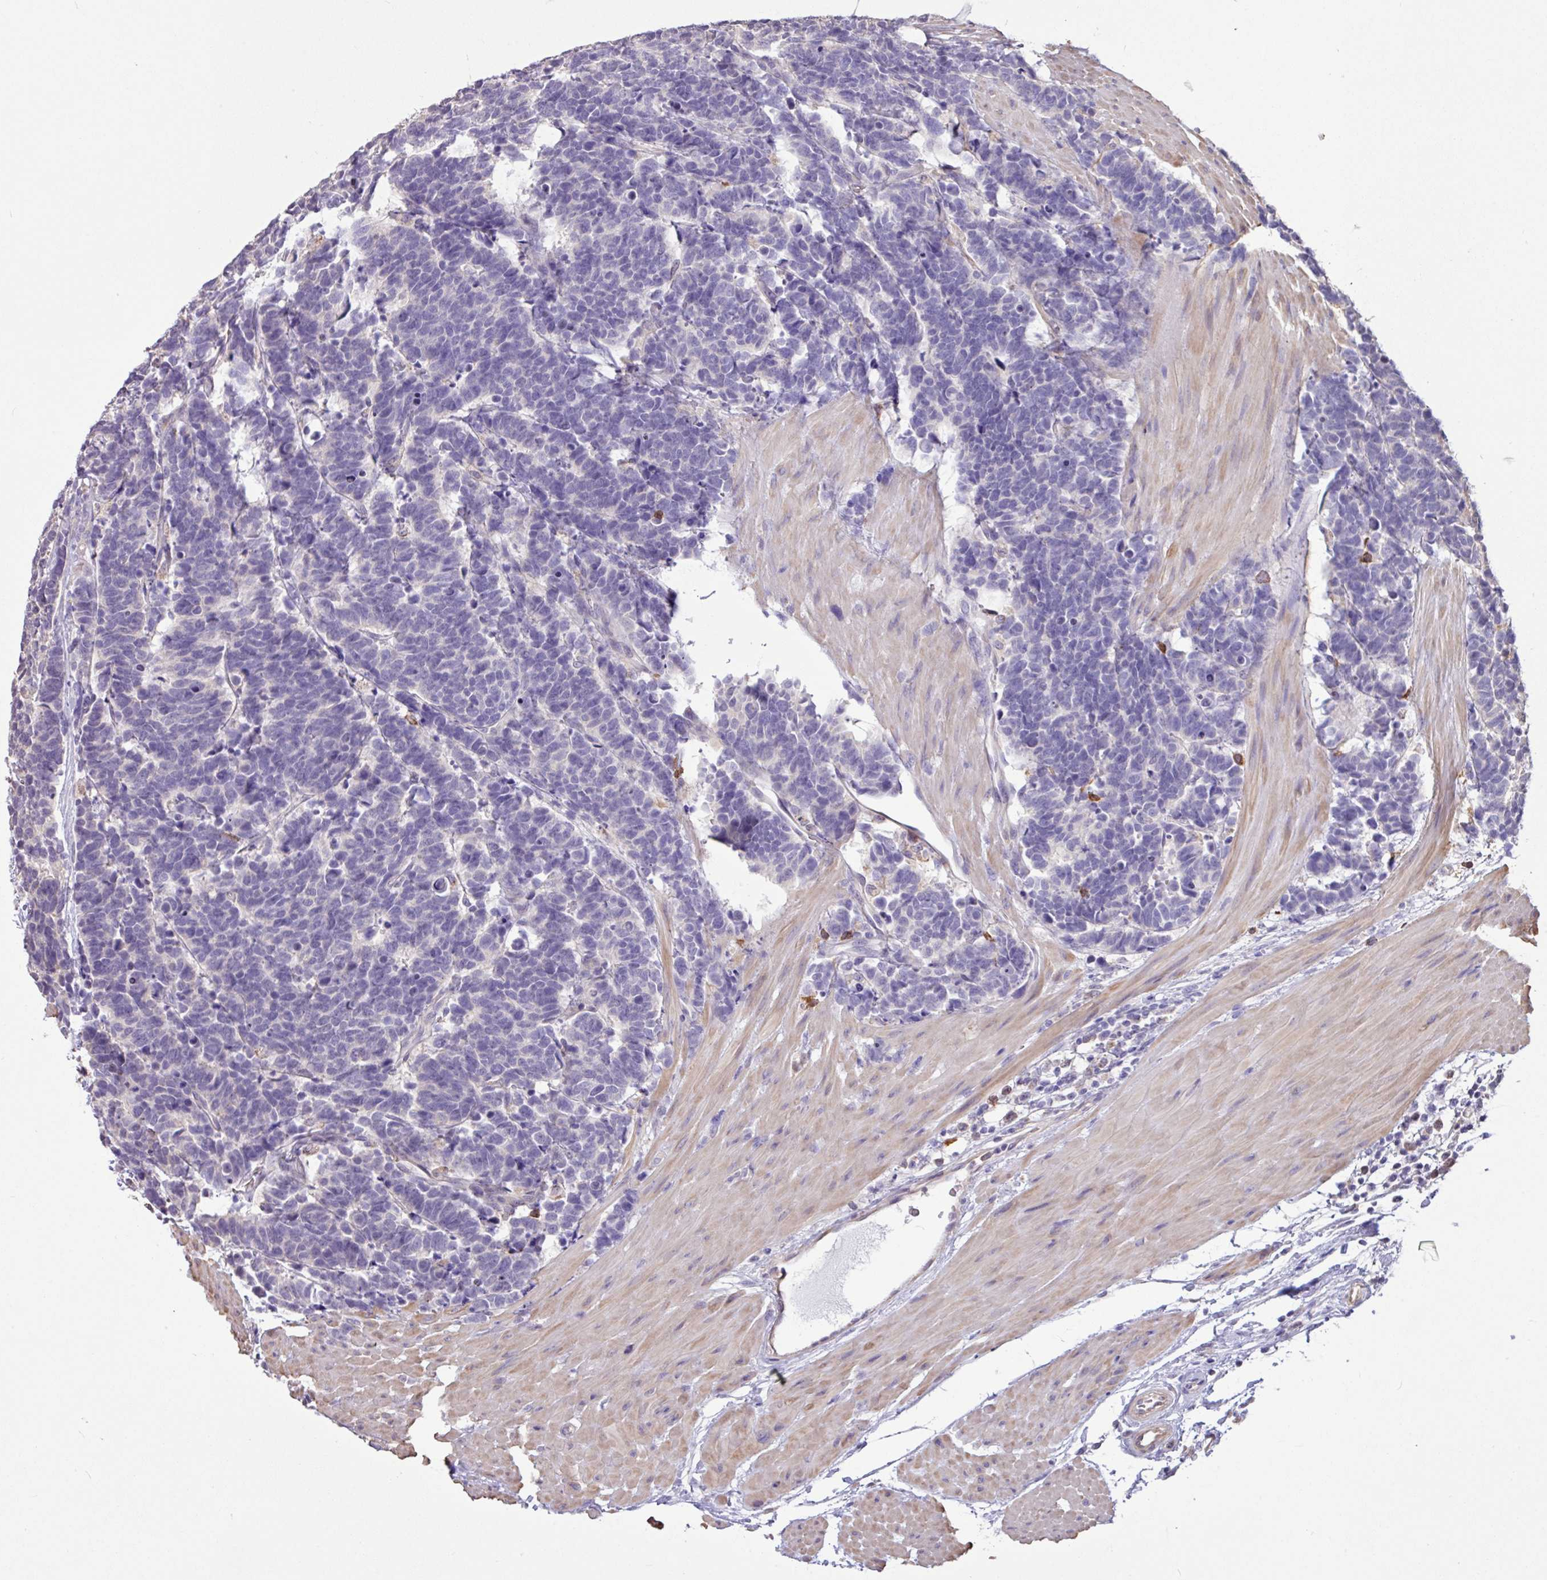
{"staining": {"intensity": "negative", "quantity": "none", "location": "none"}, "tissue": "carcinoid", "cell_type": "Tumor cells", "image_type": "cancer", "snomed": [{"axis": "morphology", "description": "Carcinoma, NOS"}, {"axis": "morphology", "description": "Carcinoid, malignant, NOS"}, {"axis": "topography", "description": "Urinary bladder"}], "caption": "Immunohistochemistry image of carcinoma stained for a protein (brown), which exhibits no expression in tumor cells.", "gene": "CHST11", "patient": {"sex": "male", "age": 57}}